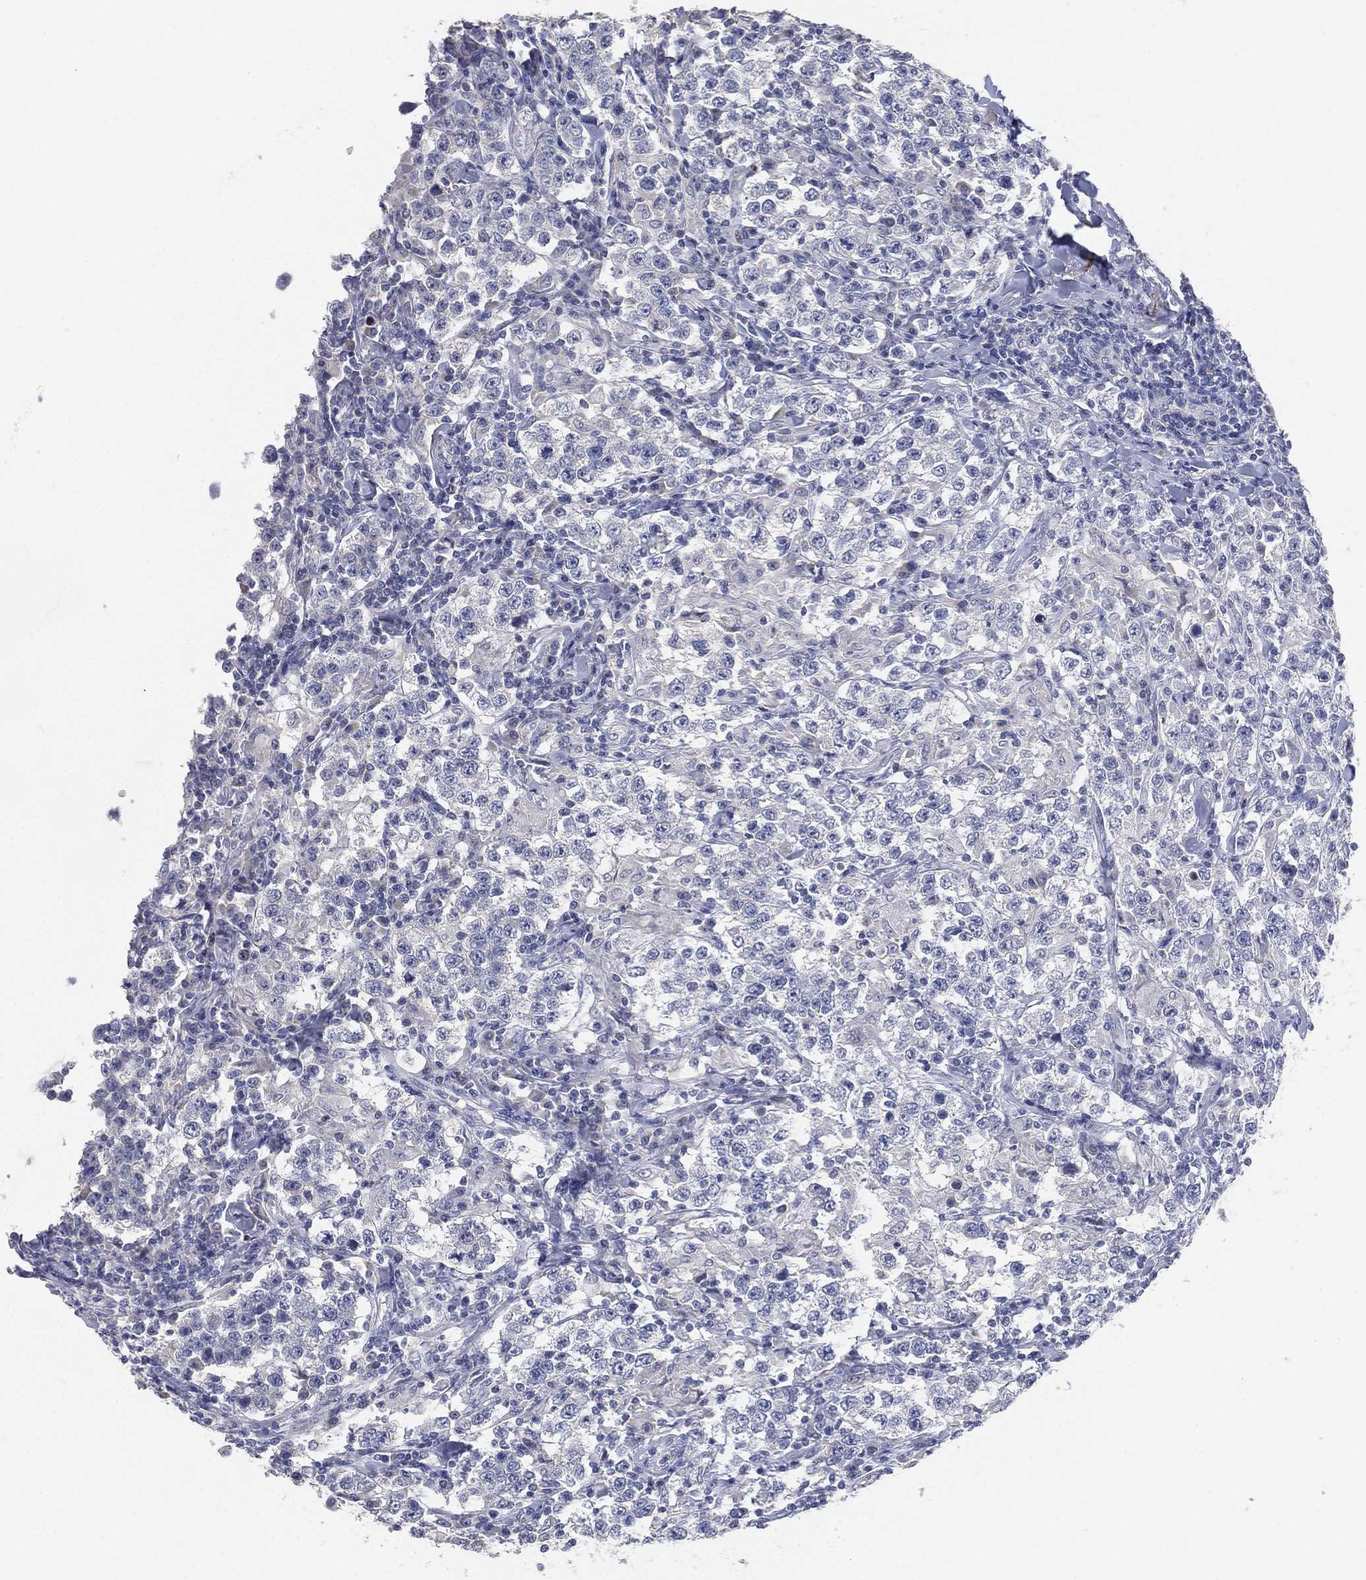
{"staining": {"intensity": "negative", "quantity": "none", "location": "none"}, "tissue": "testis cancer", "cell_type": "Tumor cells", "image_type": "cancer", "snomed": [{"axis": "morphology", "description": "Seminoma, NOS"}, {"axis": "morphology", "description": "Carcinoma, Embryonal, NOS"}, {"axis": "topography", "description": "Testis"}], "caption": "A high-resolution image shows immunohistochemistry (IHC) staining of testis cancer, which shows no significant expression in tumor cells.", "gene": "FAM187B", "patient": {"sex": "male", "age": 41}}